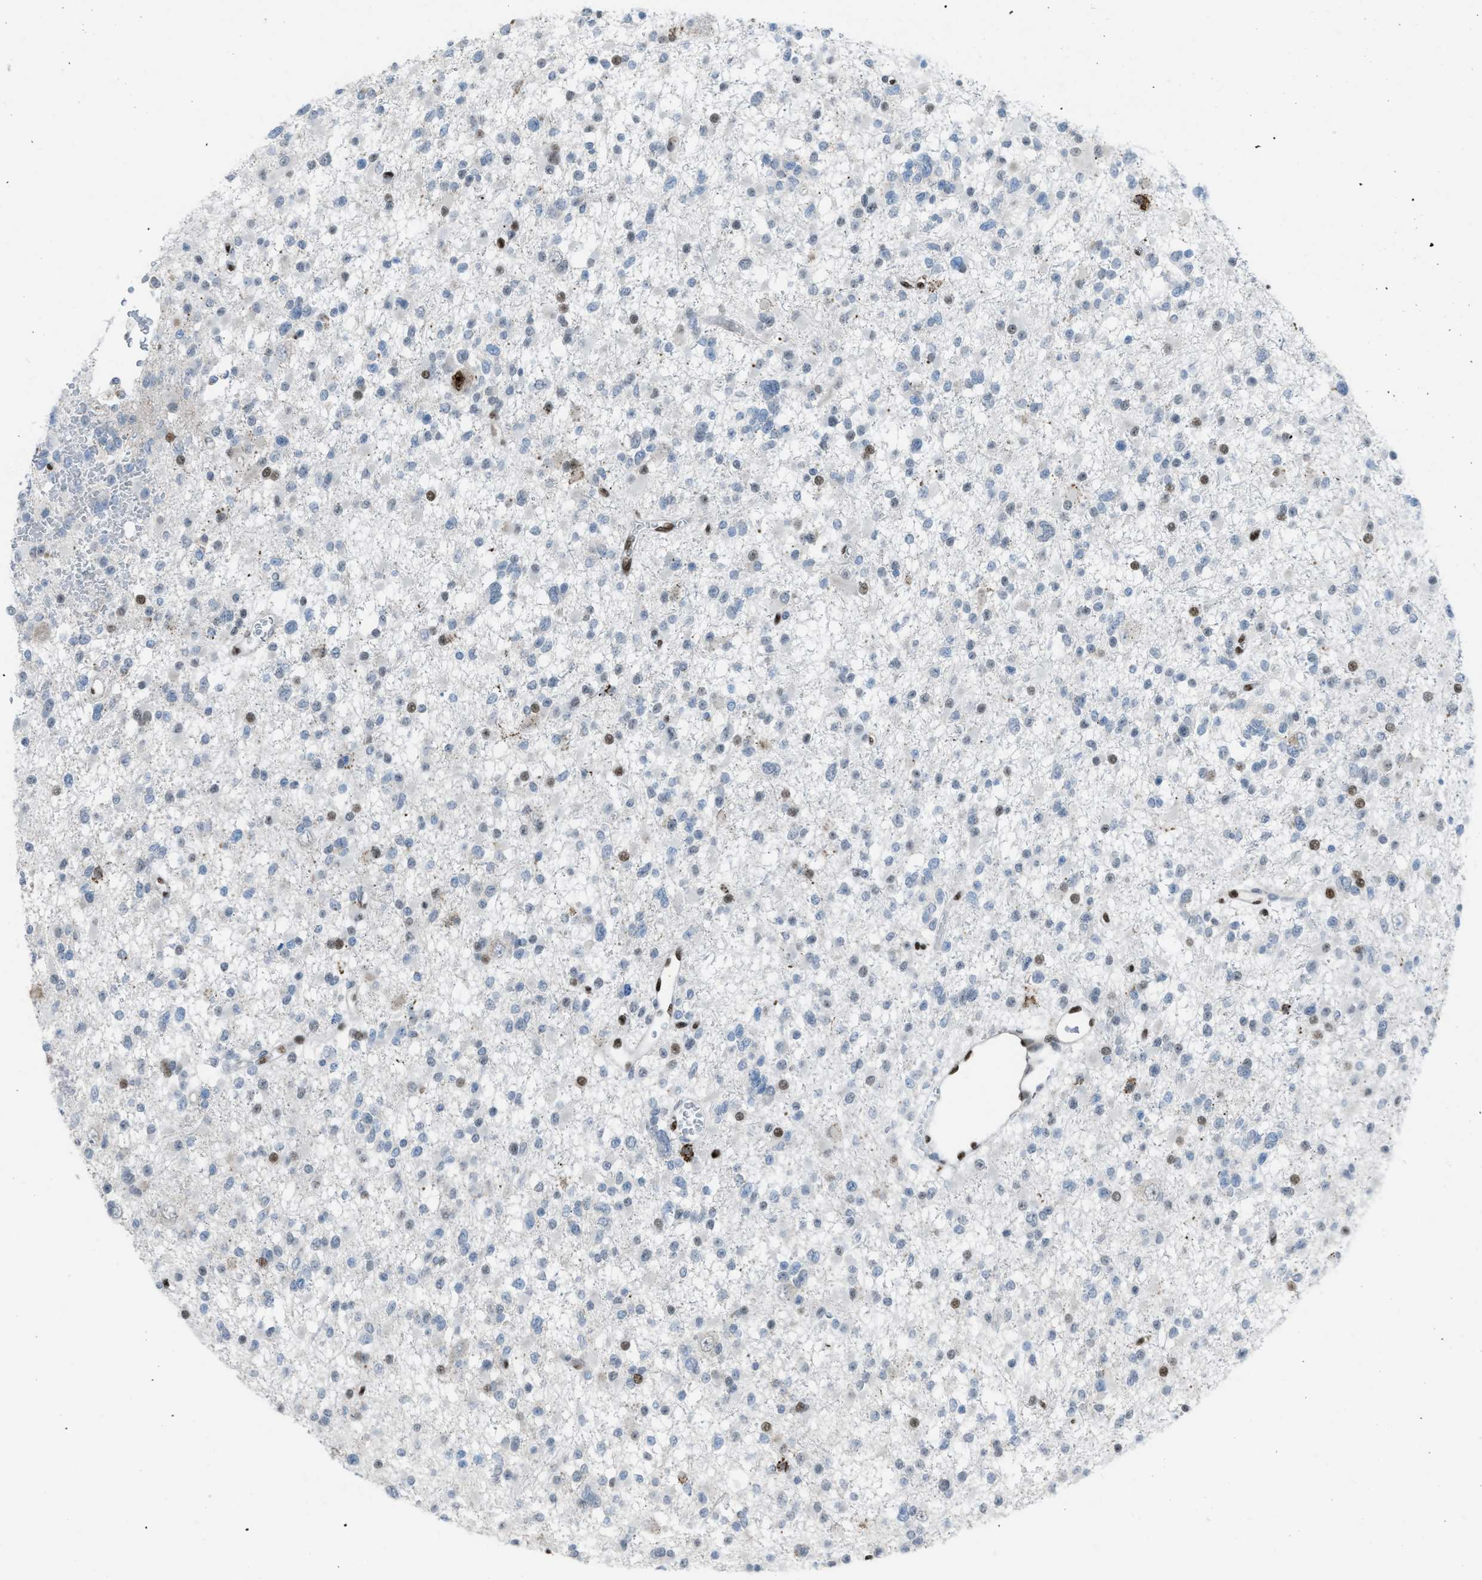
{"staining": {"intensity": "moderate", "quantity": "<25%", "location": "nuclear"}, "tissue": "glioma", "cell_type": "Tumor cells", "image_type": "cancer", "snomed": [{"axis": "morphology", "description": "Glioma, malignant, Low grade"}, {"axis": "topography", "description": "Brain"}], "caption": "A high-resolution histopathology image shows IHC staining of glioma, which displays moderate nuclear staining in approximately <25% of tumor cells.", "gene": "SLFN5", "patient": {"sex": "female", "age": 22}}